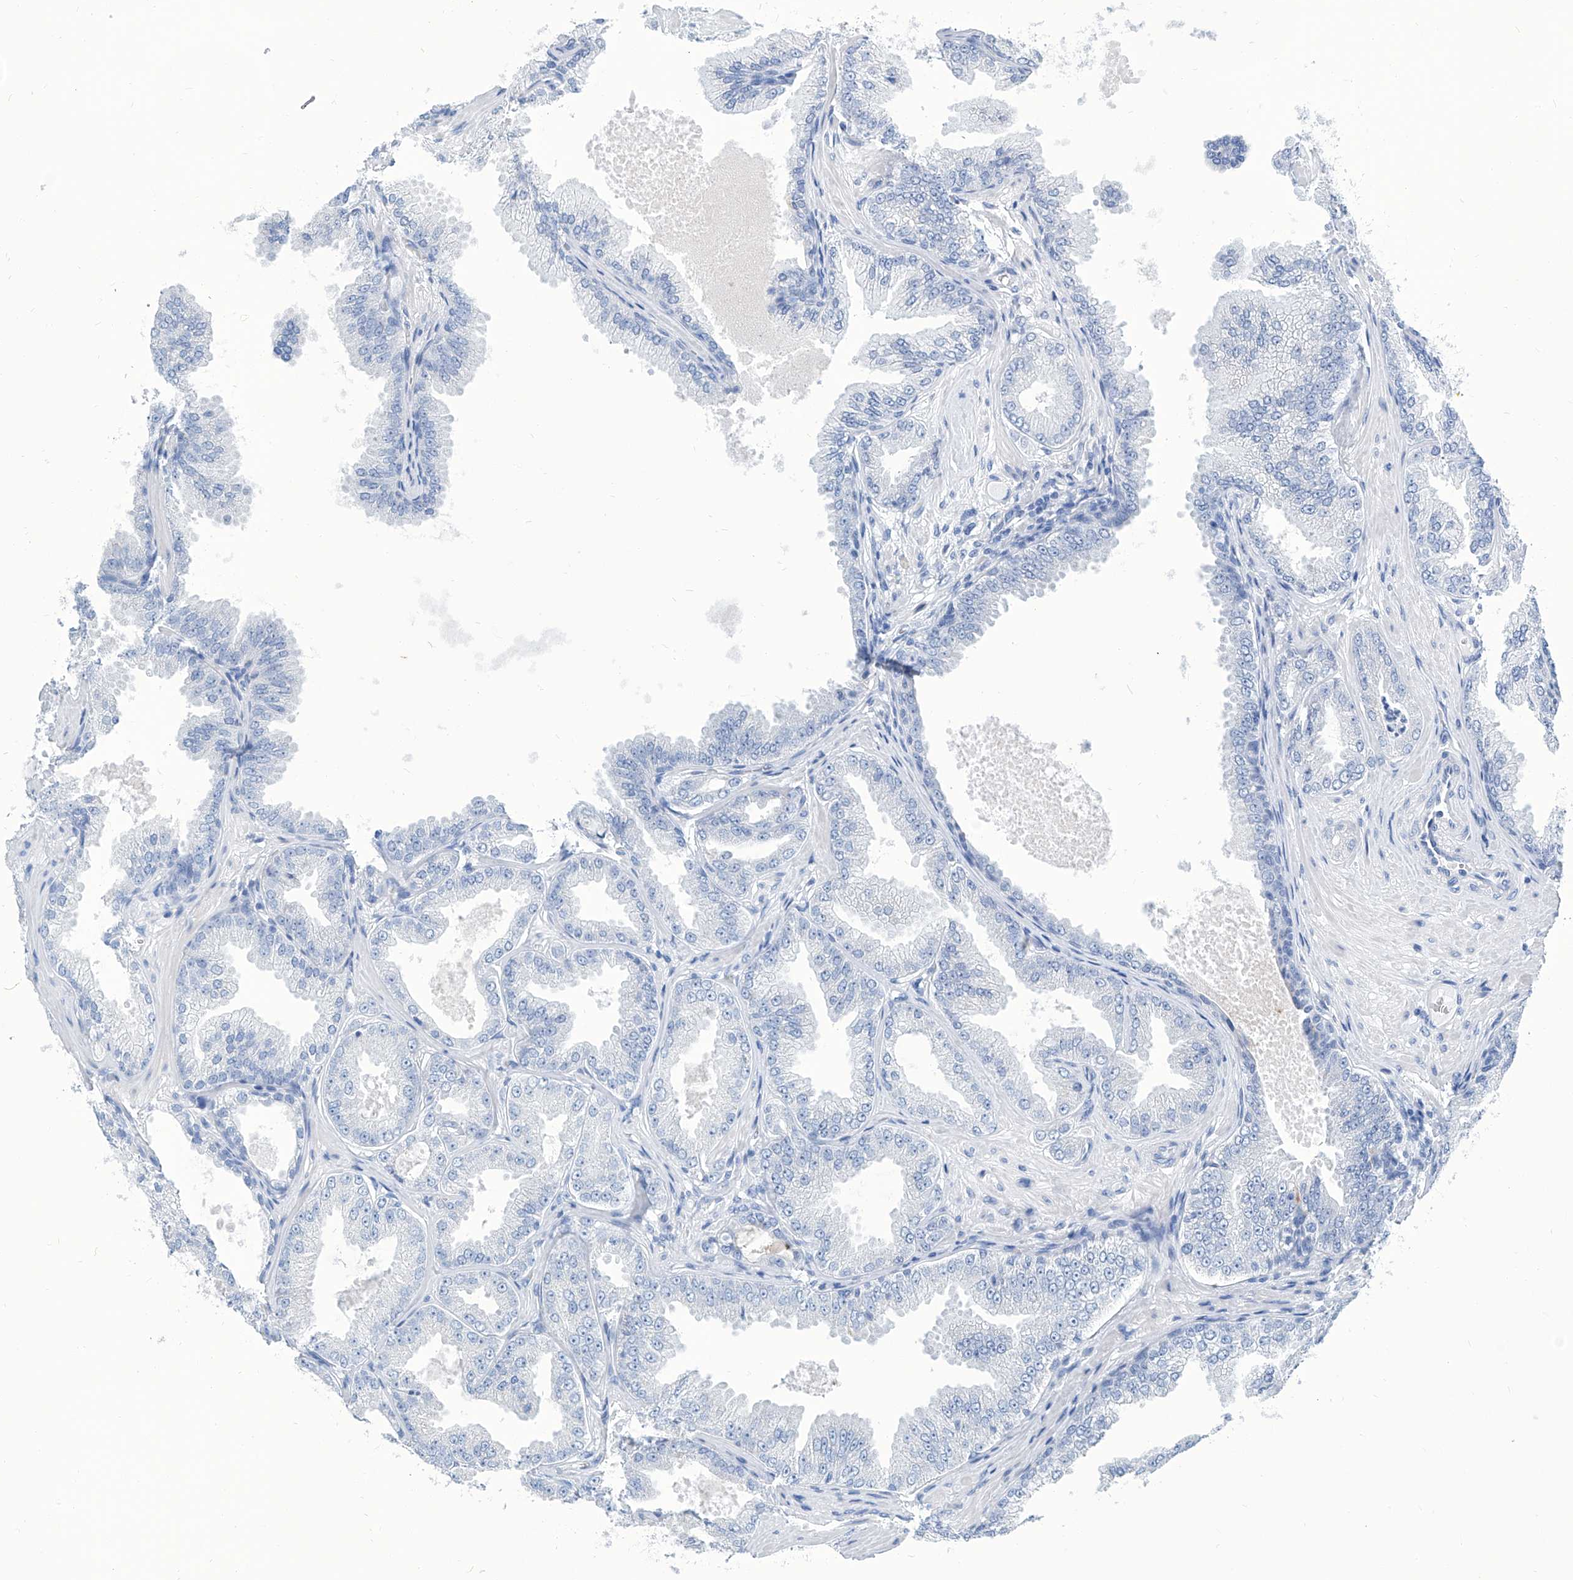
{"staining": {"intensity": "negative", "quantity": "none", "location": "none"}, "tissue": "prostate cancer", "cell_type": "Tumor cells", "image_type": "cancer", "snomed": [{"axis": "morphology", "description": "Adenocarcinoma, Low grade"}, {"axis": "topography", "description": "Prostate"}], "caption": "Tumor cells are negative for brown protein staining in prostate adenocarcinoma (low-grade).", "gene": "ZNF519", "patient": {"sex": "male", "age": 63}}